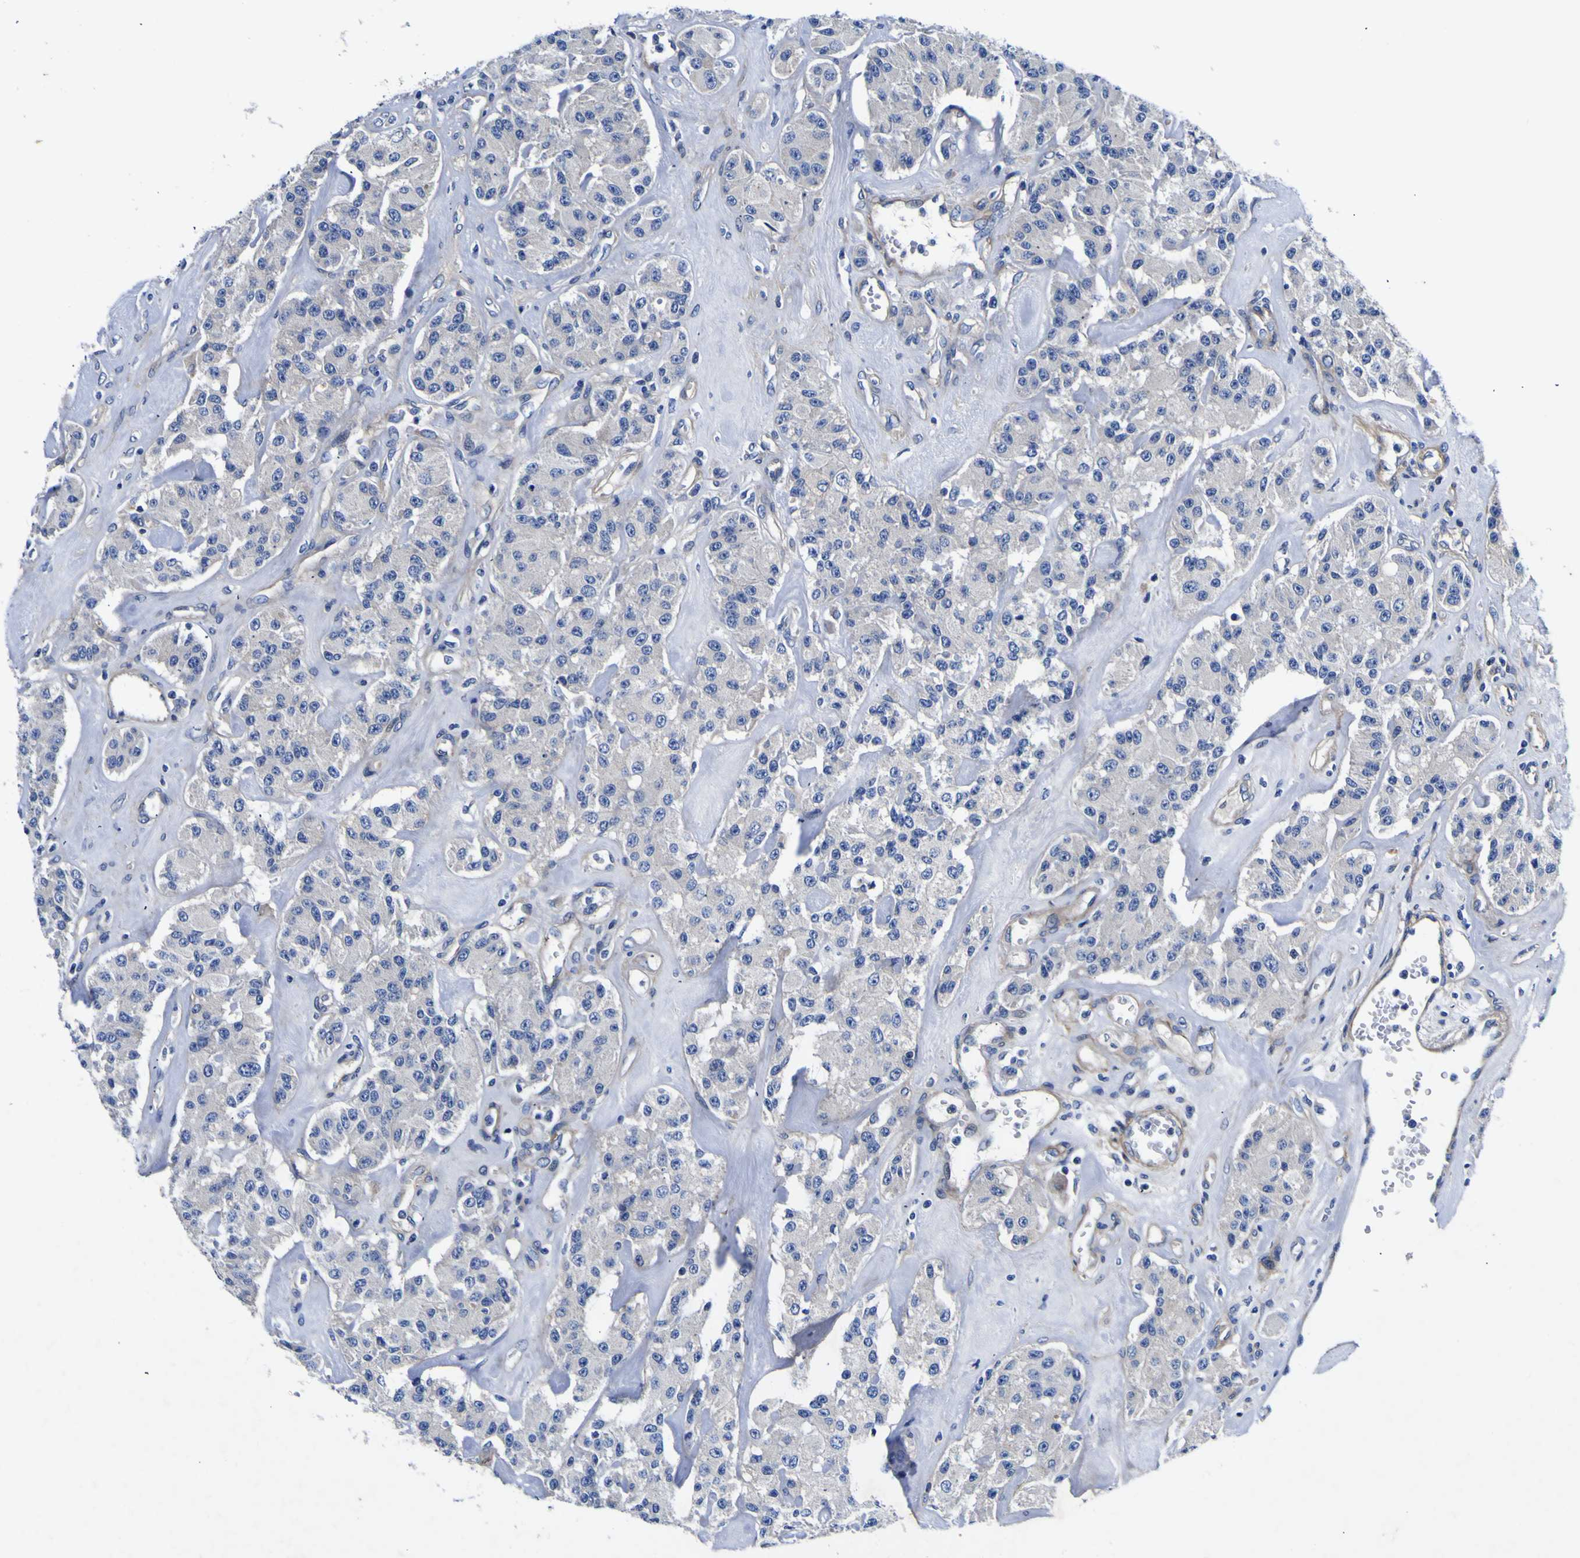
{"staining": {"intensity": "negative", "quantity": "none", "location": "none"}, "tissue": "carcinoid", "cell_type": "Tumor cells", "image_type": "cancer", "snomed": [{"axis": "morphology", "description": "Carcinoid, malignant, NOS"}, {"axis": "topography", "description": "Pancreas"}], "caption": "Carcinoid was stained to show a protein in brown. There is no significant expression in tumor cells.", "gene": "VASN", "patient": {"sex": "male", "age": 41}}